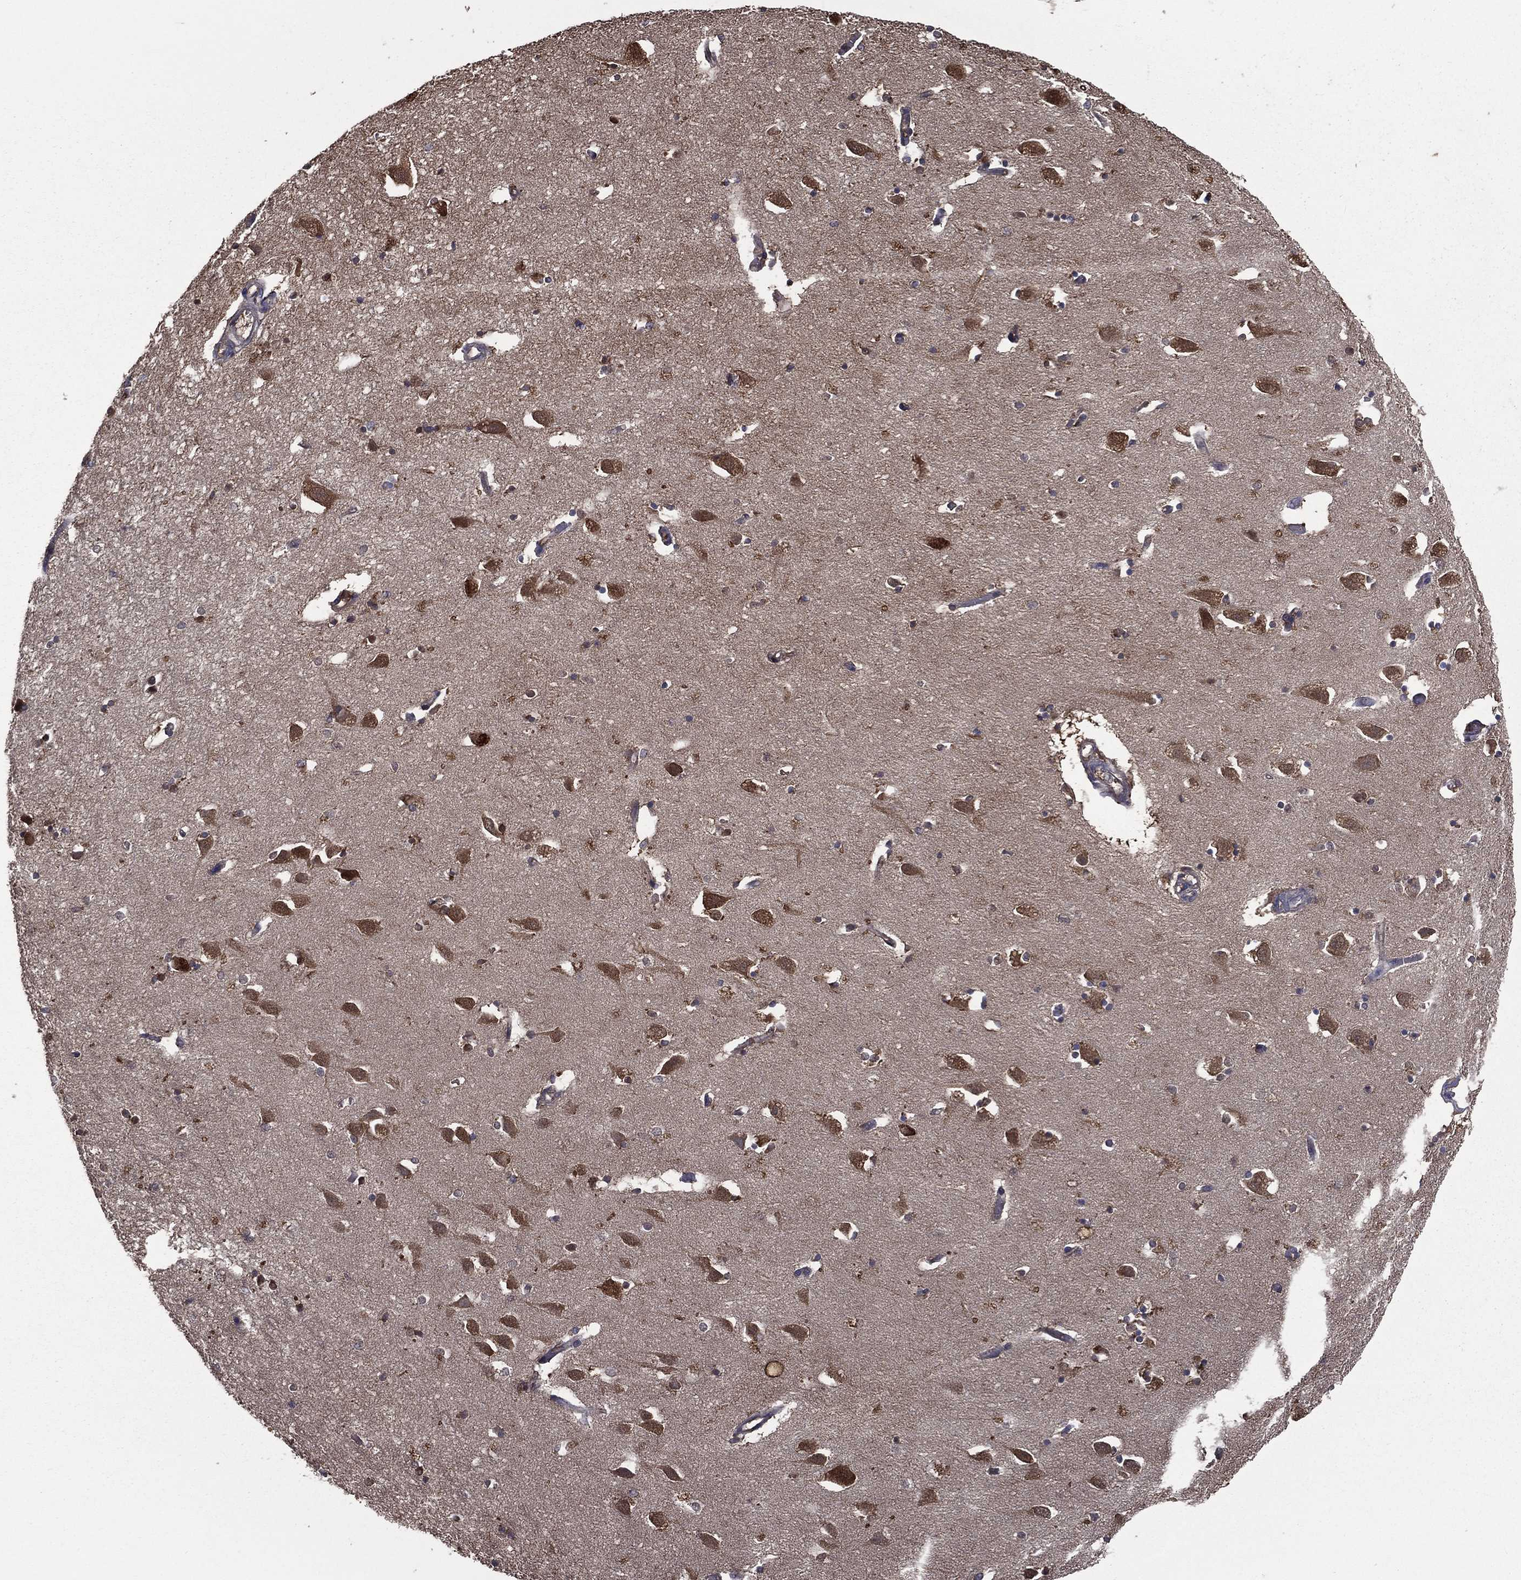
{"staining": {"intensity": "negative", "quantity": "none", "location": "none"}, "tissue": "hippocampus", "cell_type": "Glial cells", "image_type": "normal", "snomed": [{"axis": "morphology", "description": "Normal tissue, NOS"}, {"axis": "topography", "description": "Lateral ventricle wall"}, {"axis": "topography", "description": "Hippocampus"}], "caption": "Immunohistochemistry (IHC) histopathology image of normal human hippocampus stained for a protein (brown), which shows no expression in glial cells.", "gene": "SARS1", "patient": {"sex": "female", "age": 63}}